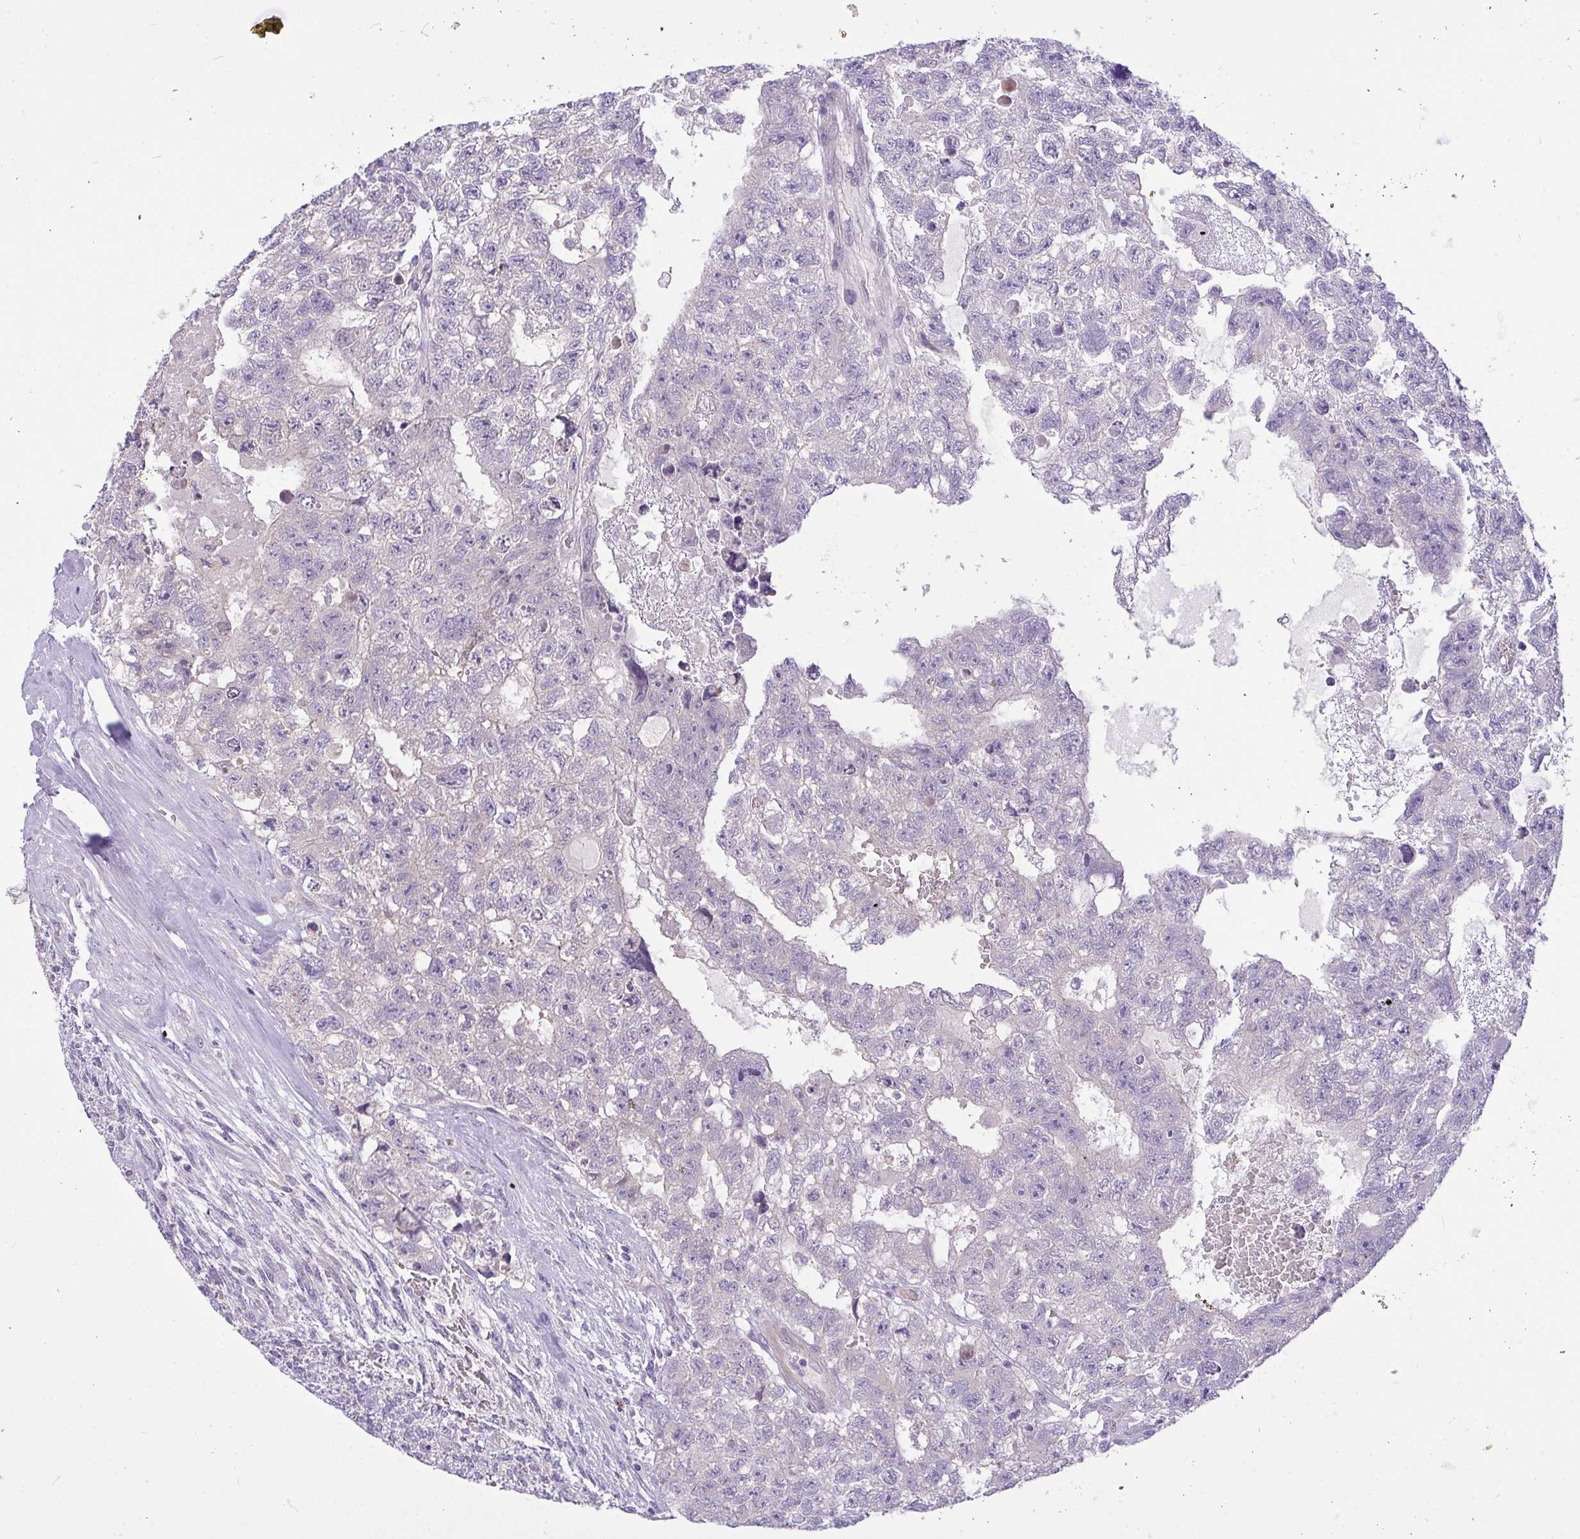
{"staining": {"intensity": "negative", "quantity": "none", "location": "none"}, "tissue": "testis cancer", "cell_type": "Tumor cells", "image_type": "cancer", "snomed": [{"axis": "morphology", "description": "Carcinoma, Embryonal, NOS"}, {"axis": "topography", "description": "Testis"}], "caption": "A high-resolution image shows IHC staining of embryonal carcinoma (testis), which exhibits no significant staining in tumor cells.", "gene": "MOCS1", "patient": {"sex": "male", "age": 26}}